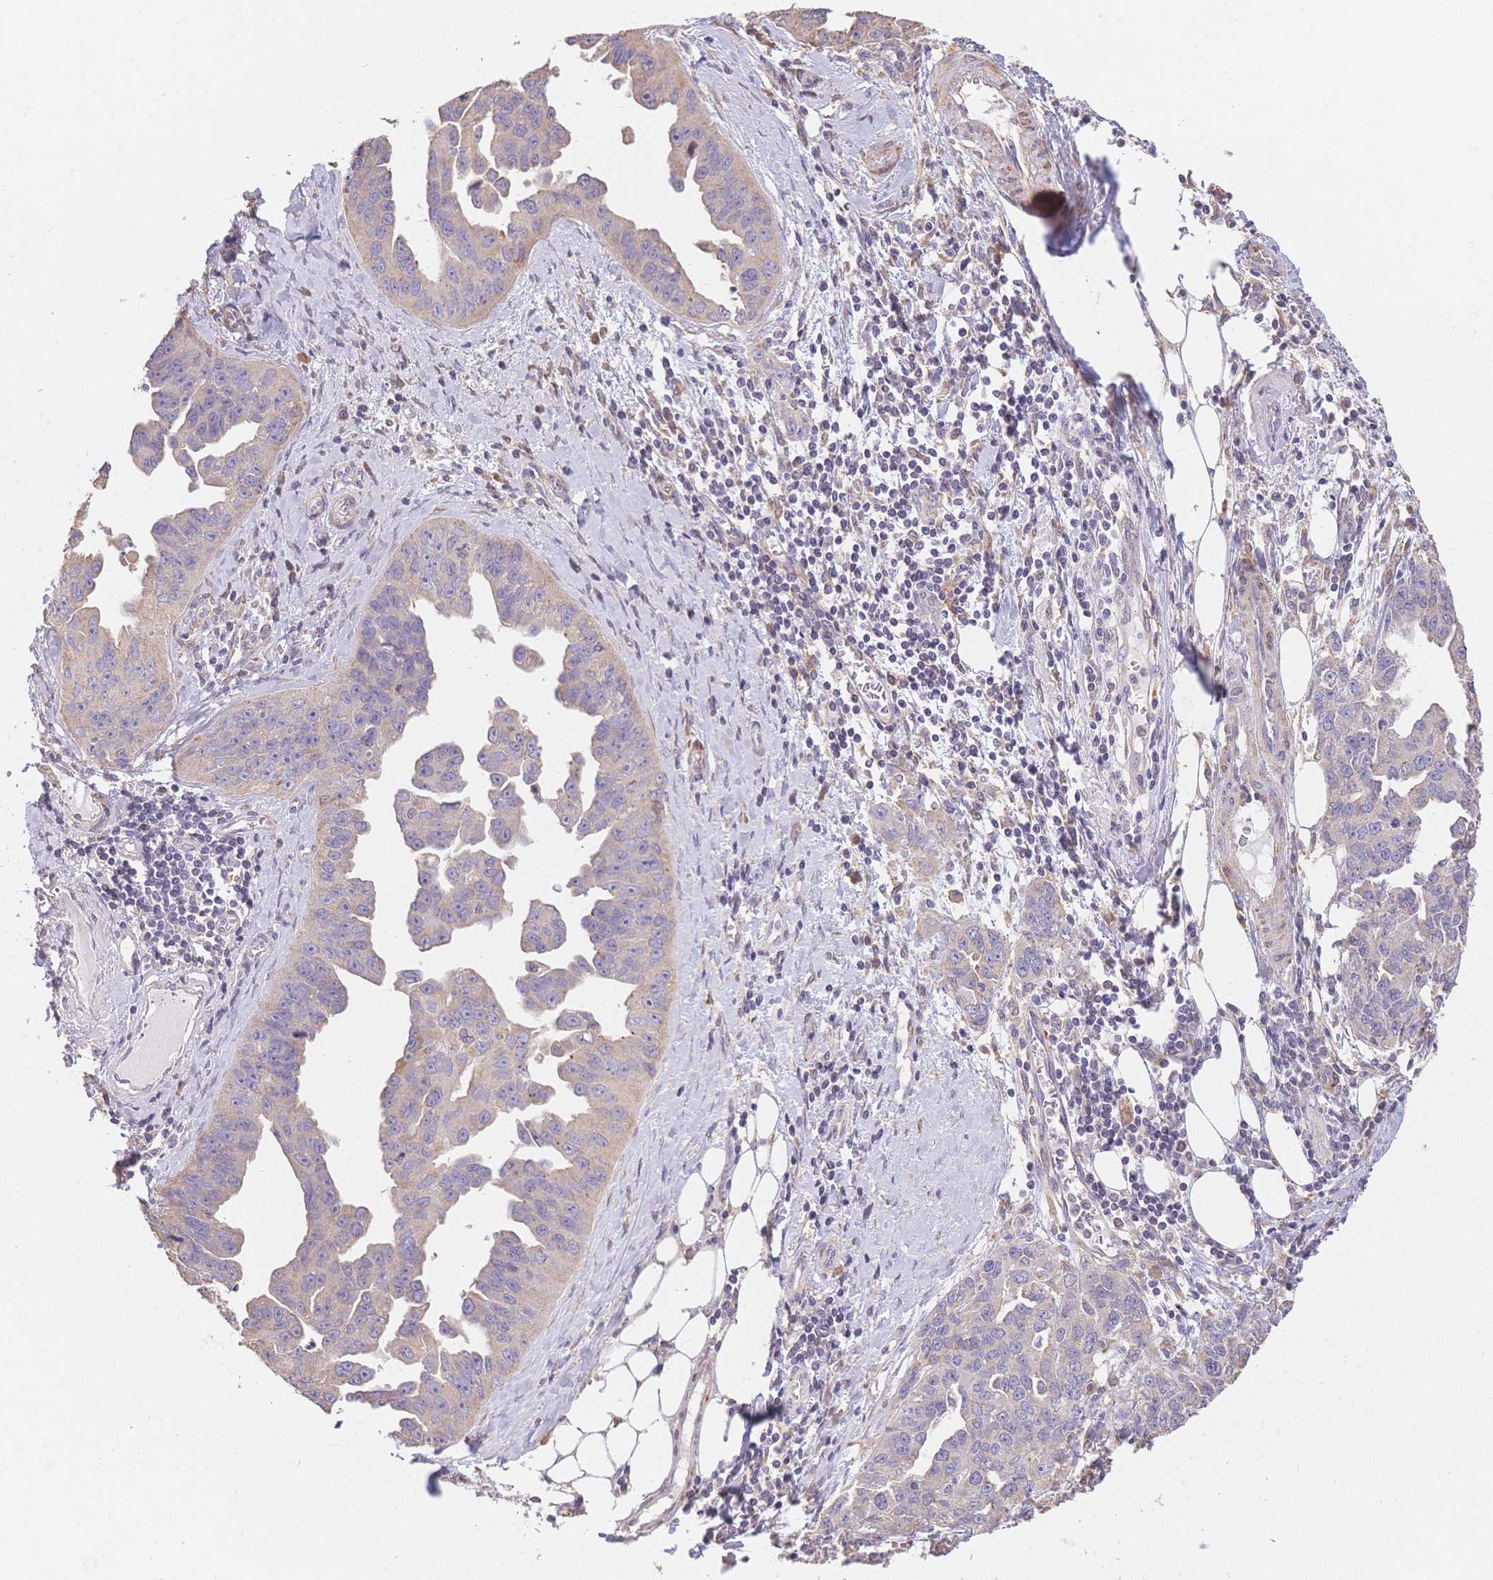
{"staining": {"intensity": "negative", "quantity": "none", "location": "none"}, "tissue": "ovarian cancer", "cell_type": "Tumor cells", "image_type": "cancer", "snomed": [{"axis": "morphology", "description": "Cystadenocarcinoma, serous, NOS"}, {"axis": "topography", "description": "Ovary"}], "caption": "High magnification brightfield microscopy of serous cystadenocarcinoma (ovarian) stained with DAB (3,3'-diaminobenzidine) (brown) and counterstained with hematoxylin (blue): tumor cells show no significant staining.", "gene": "HS3ST5", "patient": {"sex": "female", "age": 75}}